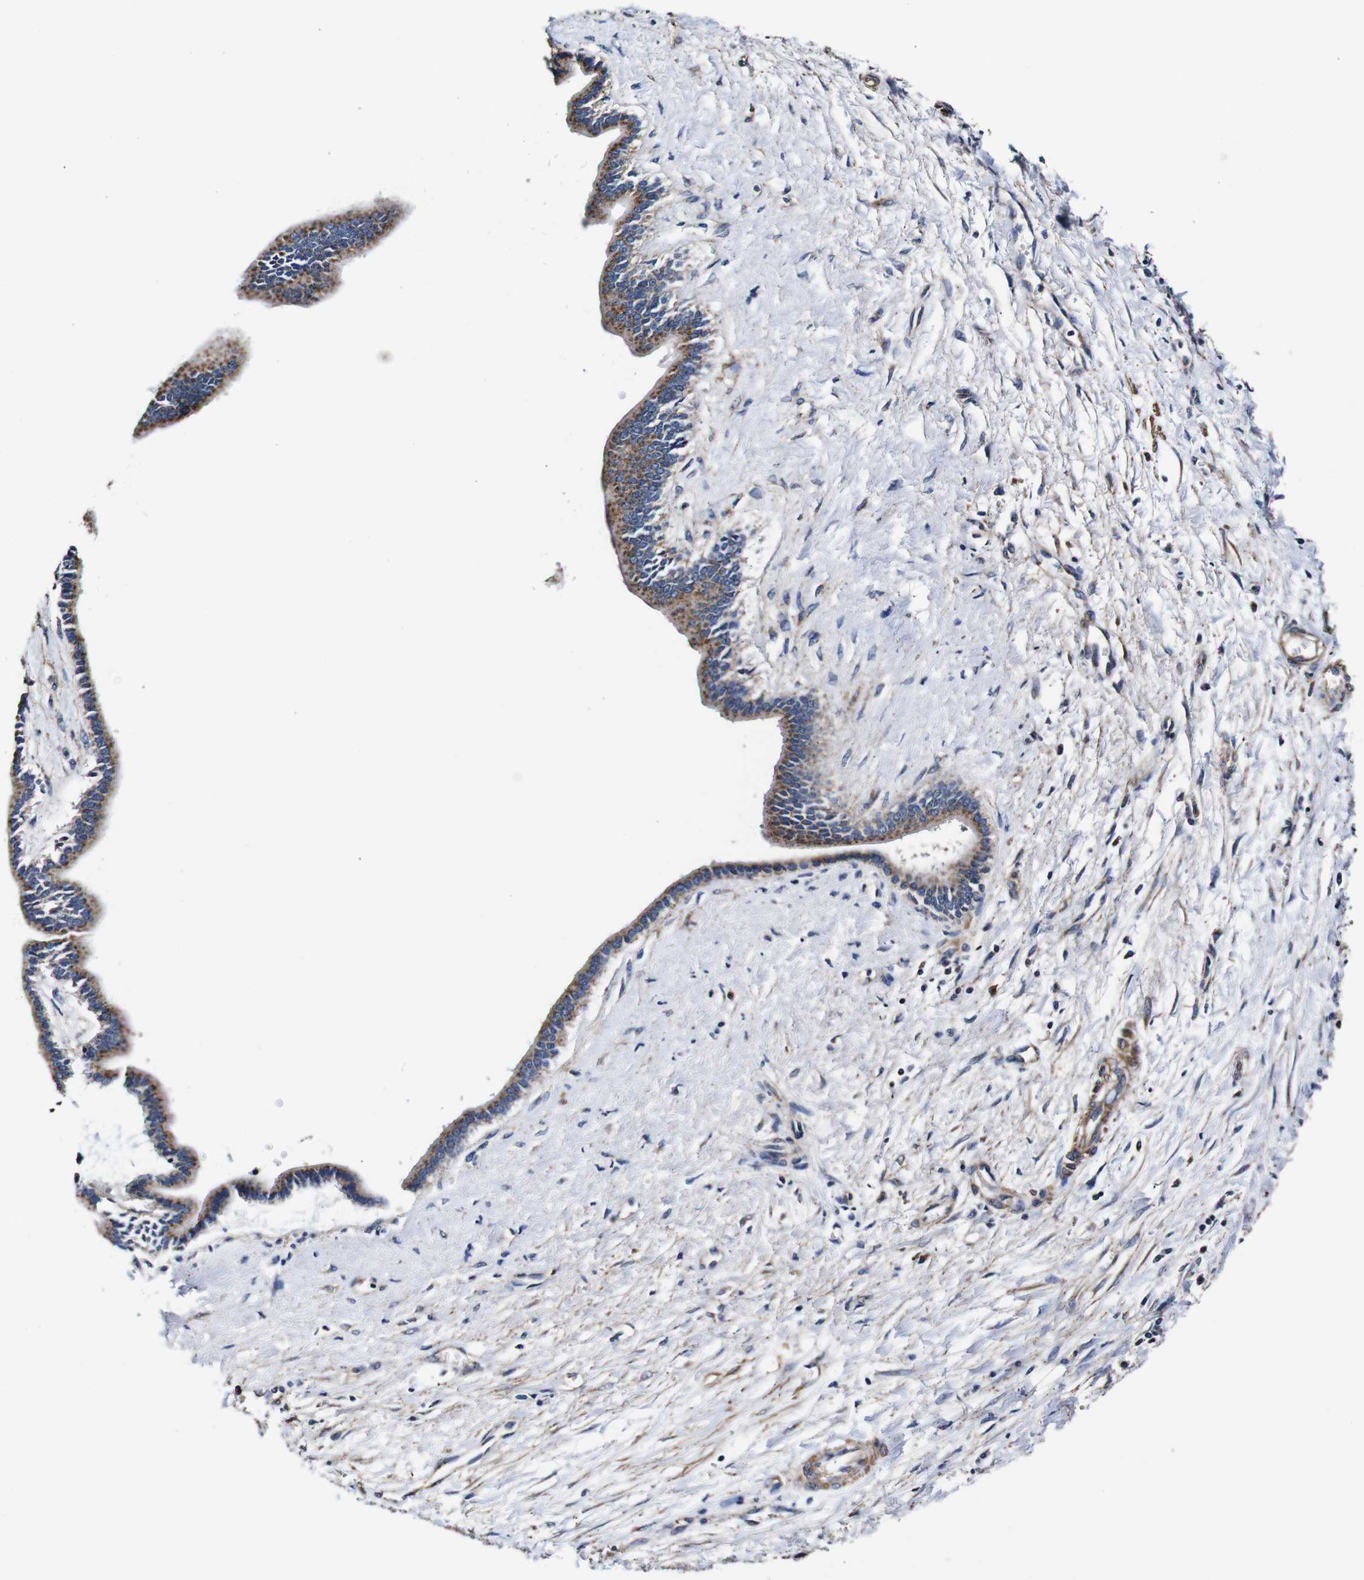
{"staining": {"intensity": "moderate", "quantity": ">75%", "location": "cytoplasmic/membranous"}, "tissue": "liver cancer", "cell_type": "Tumor cells", "image_type": "cancer", "snomed": [{"axis": "morphology", "description": "Cholangiocarcinoma"}, {"axis": "topography", "description": "Liver"}], "caption": "Approximately >75% of tumor cells in liver cholangiocarcinoma reveal moderate cytoplasmic/membranous protein staining as visualized by brown immunohistochemical staining.", "gene": "PDCD6IP", "patient": {"sex": "female", "age": 65}}